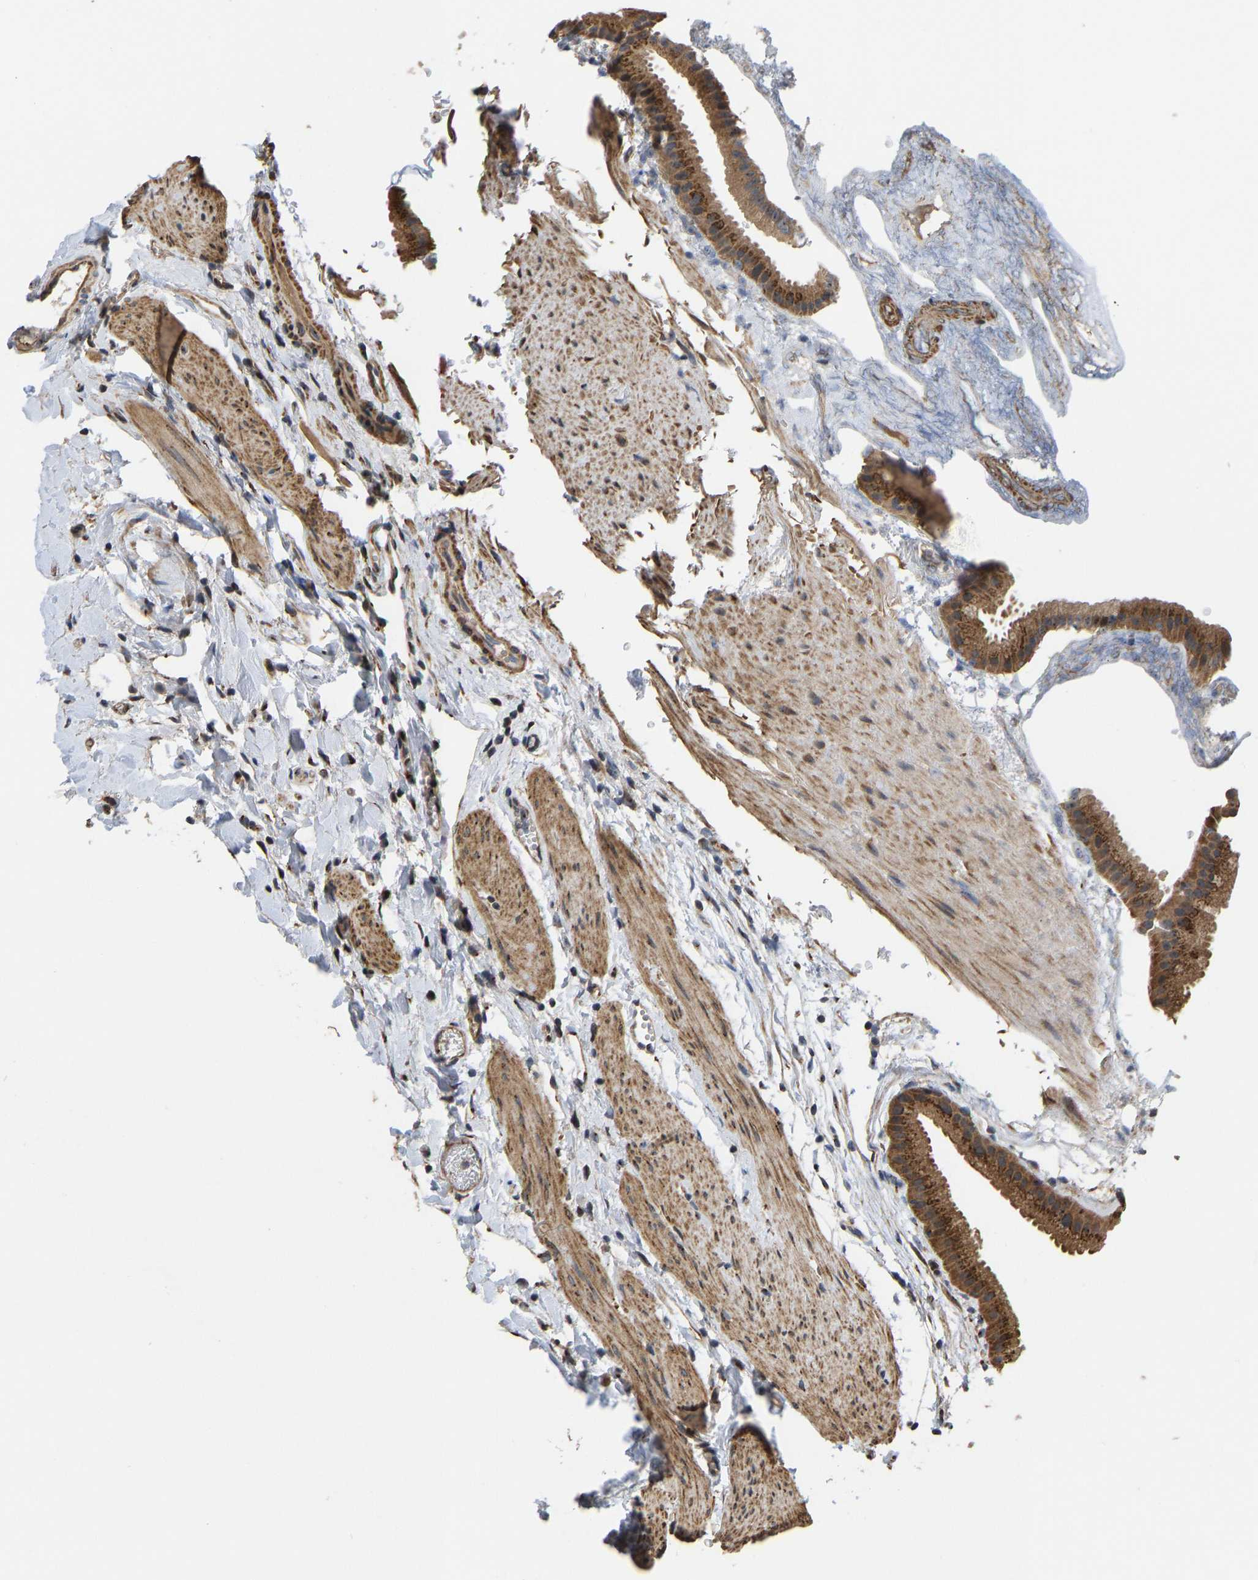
{"staining": {"intensity": "moderate", "quantity": ">75%", "location": "cytoplasmic/membranous"}, "tissue": "gallbladder", "cell_type": "Glandular cells", "image_type": "normal", "snomed": [{"axis": "morphology", "description": "Normal tissue, NOS"}, {"axis": "topography", "description": "Gallbladder"}], "caption": "Protein expression analysis of benign gallbladder shows moderate cytoplasmic/membranous positivity in about >75% of glandular cells.", "gene": "YIPF4", "patient": {"sex": "female", "age": 64}}